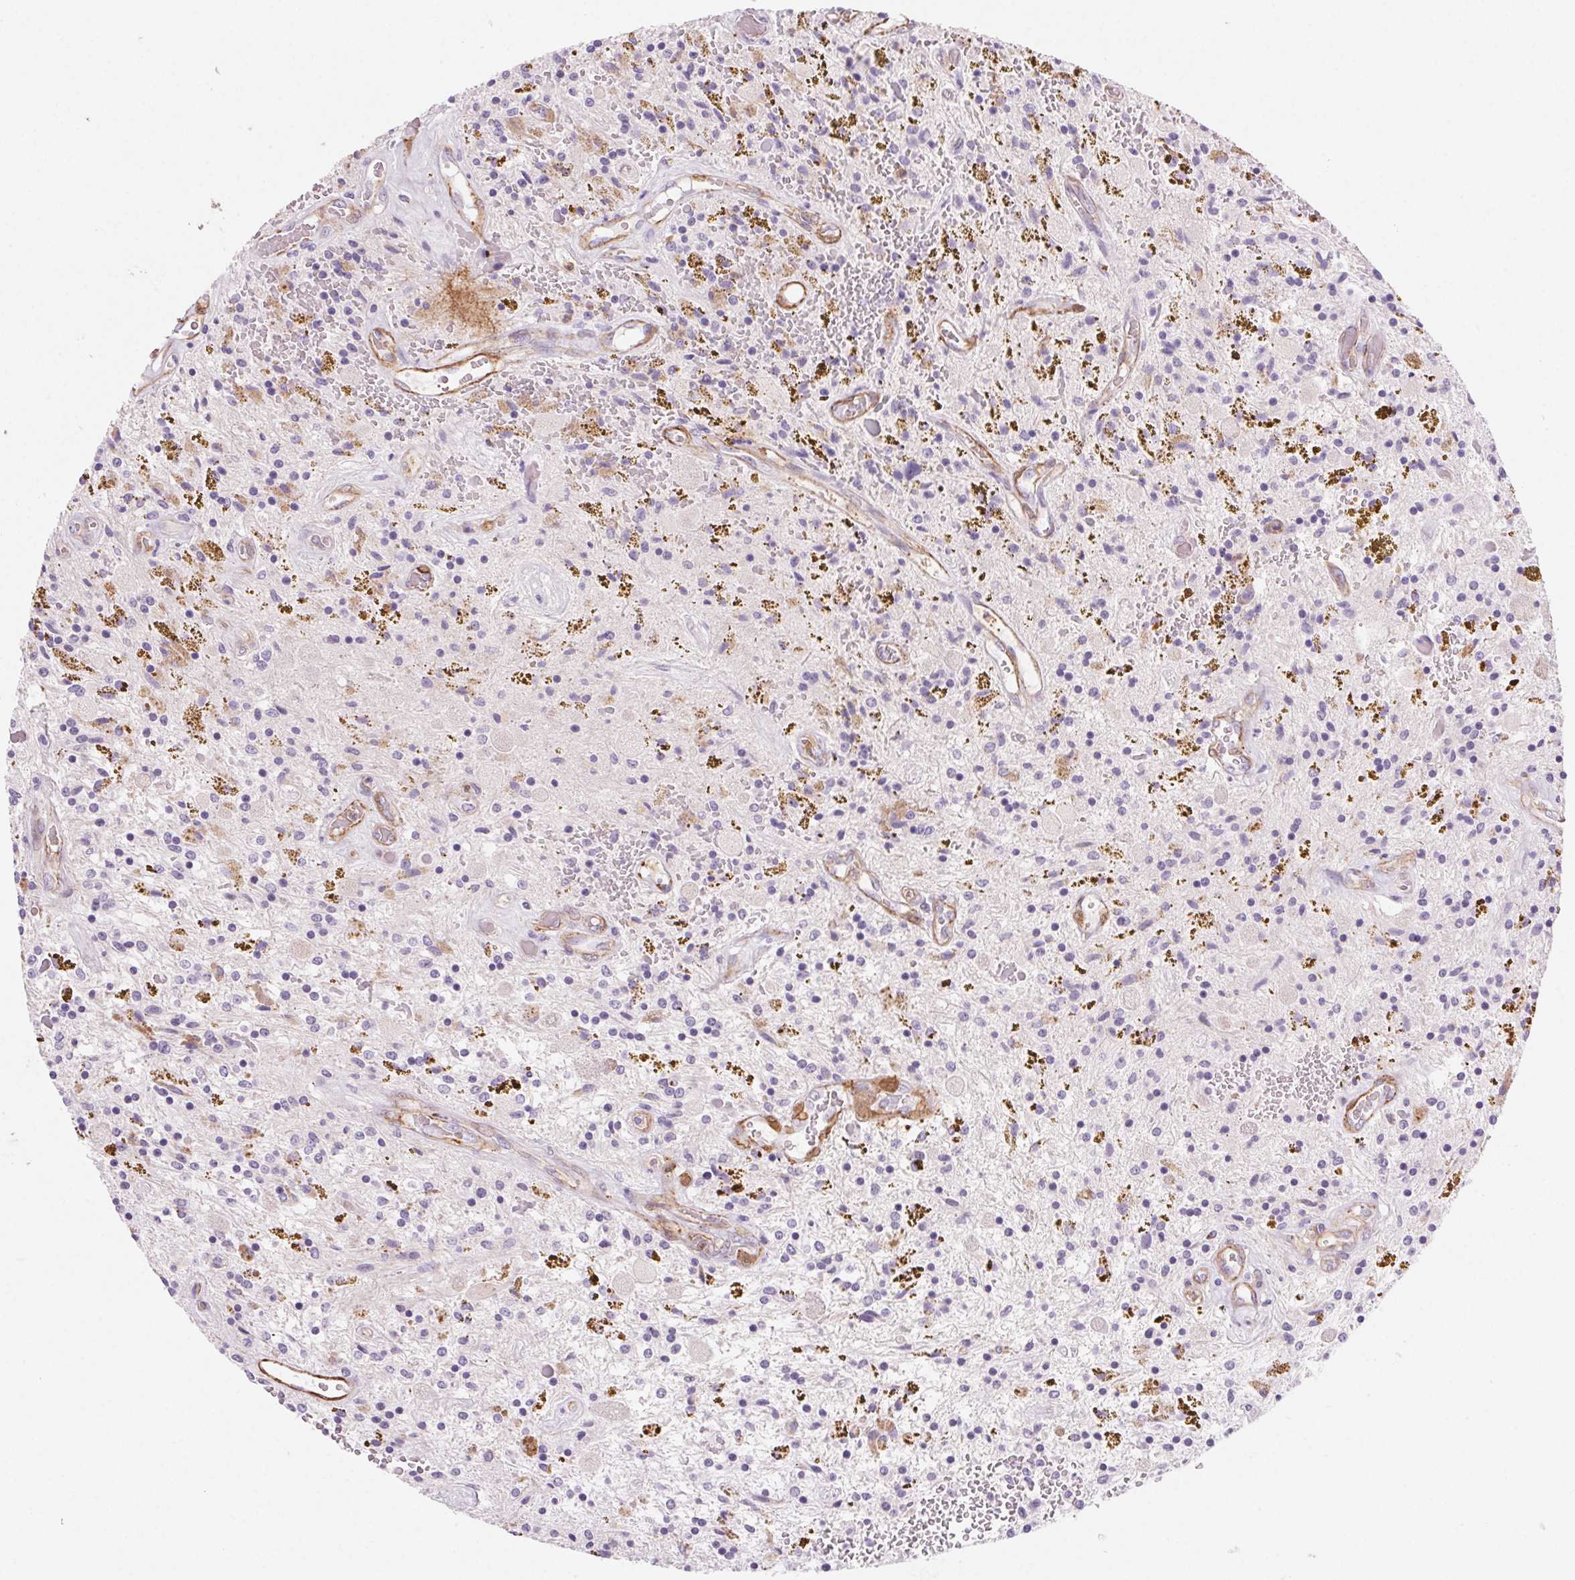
{"staining": {"intensity": "negative", "quantity": "none", "location": "none"}, "tissue": "glioma", "cell_type": "Tumor cells", "image_type": "cancer", "snomed": [{"axis": "morphology", "description": "Glioma, malignant, Low grade"}, {"axis": "topography", "description": "Cerebellum"}], "caption": "DAB immunohistochemical staining of glioma displays no significant positivity in tumor cells.", "gene": "GPX8", "patient": {"sex": "female", "age": 14}}